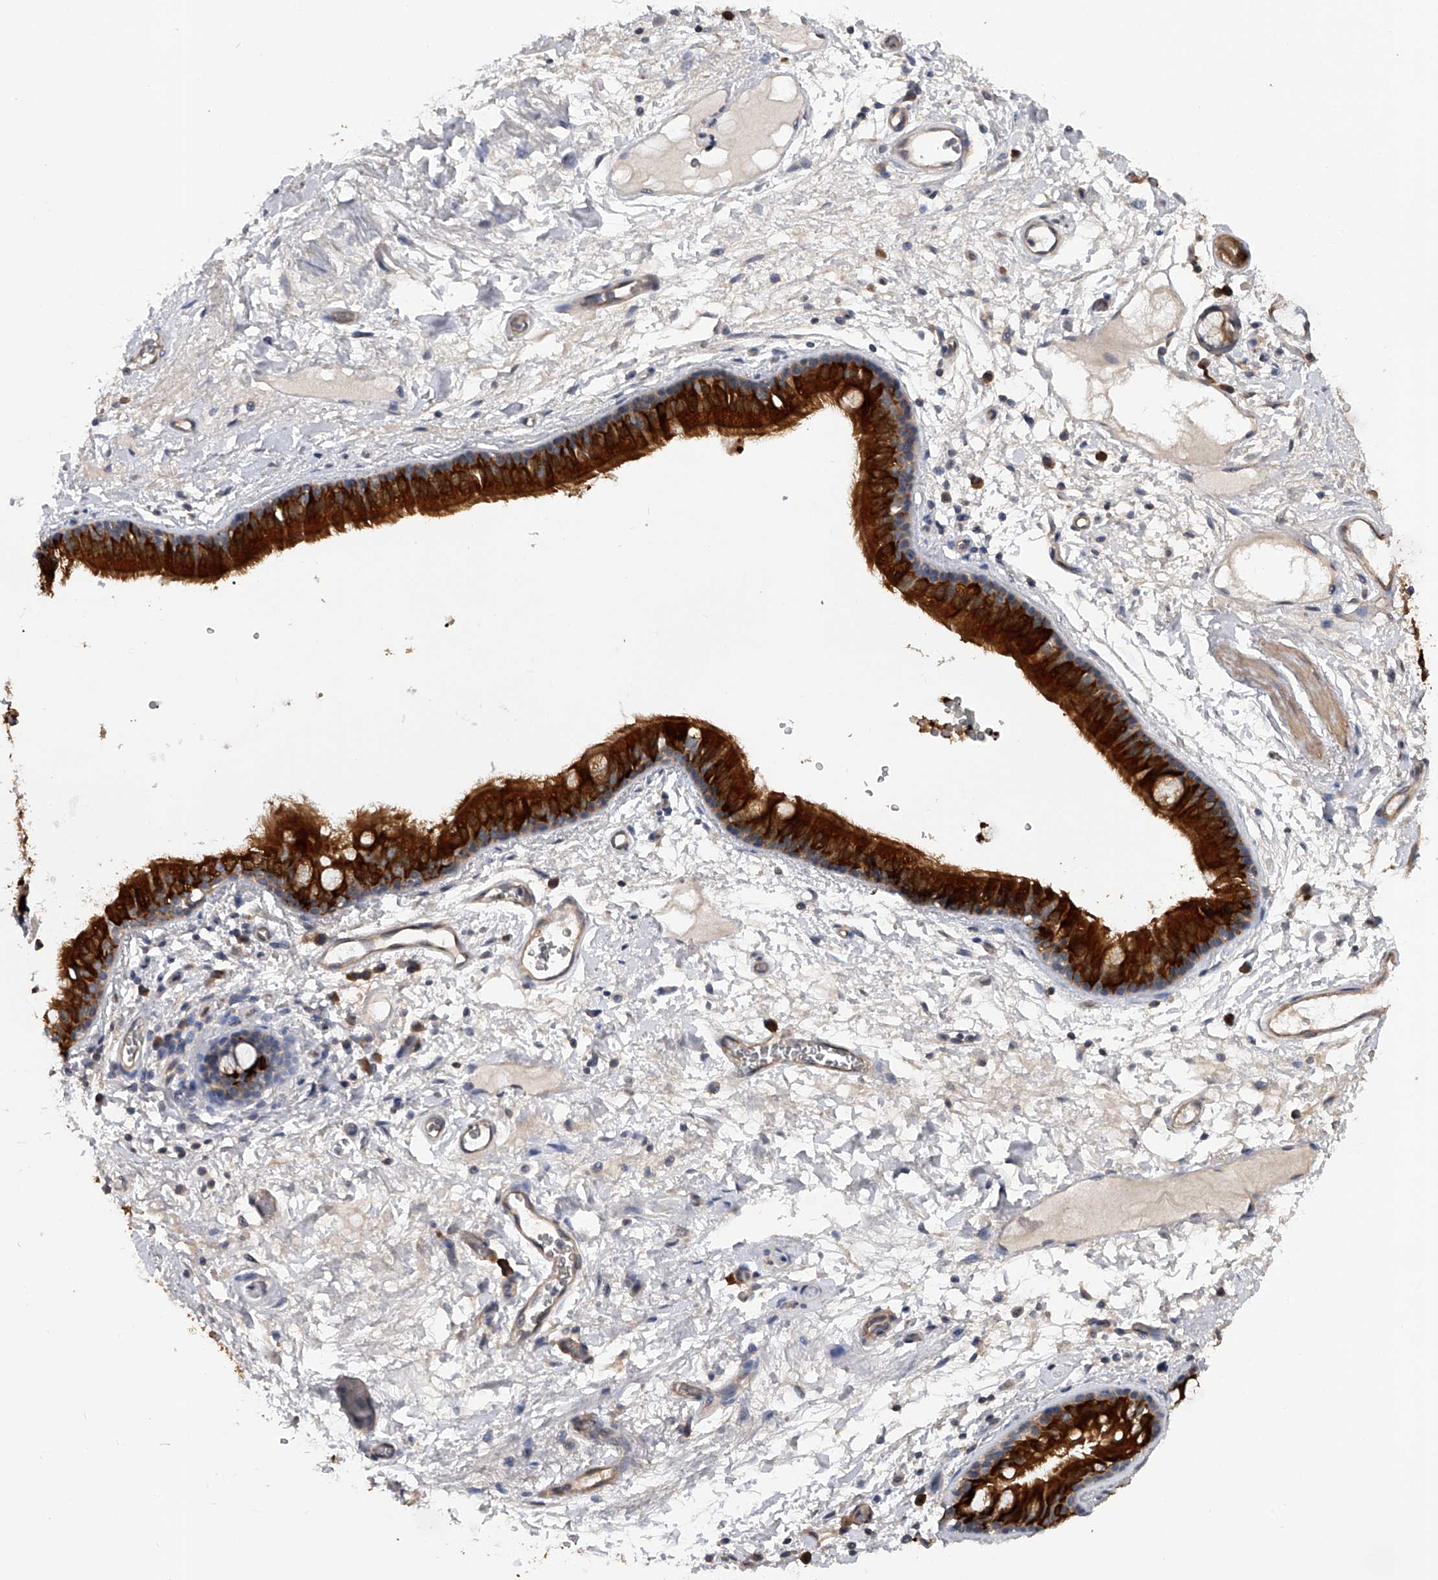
{"staining": {"intensity": "negative", "quantity": "none", "location": "none"}, "tissue": "adipose tissue", "cell_type": "Adipocytes", "image_type": "normal", "snomed": [{"axis": "morphology", "description": "Normal tissue, NOS"}, {"axis": "topography", "description": "Cartilage tissue"}], "caption": "Adipocytes are negative for brown protein staining in benign adipose tissue. (Immunohistochemistry (ihc), brightfield microscopy, high magnification).", "gene": "CFAP298", "patient": {"sex": "female", "age": 63}}